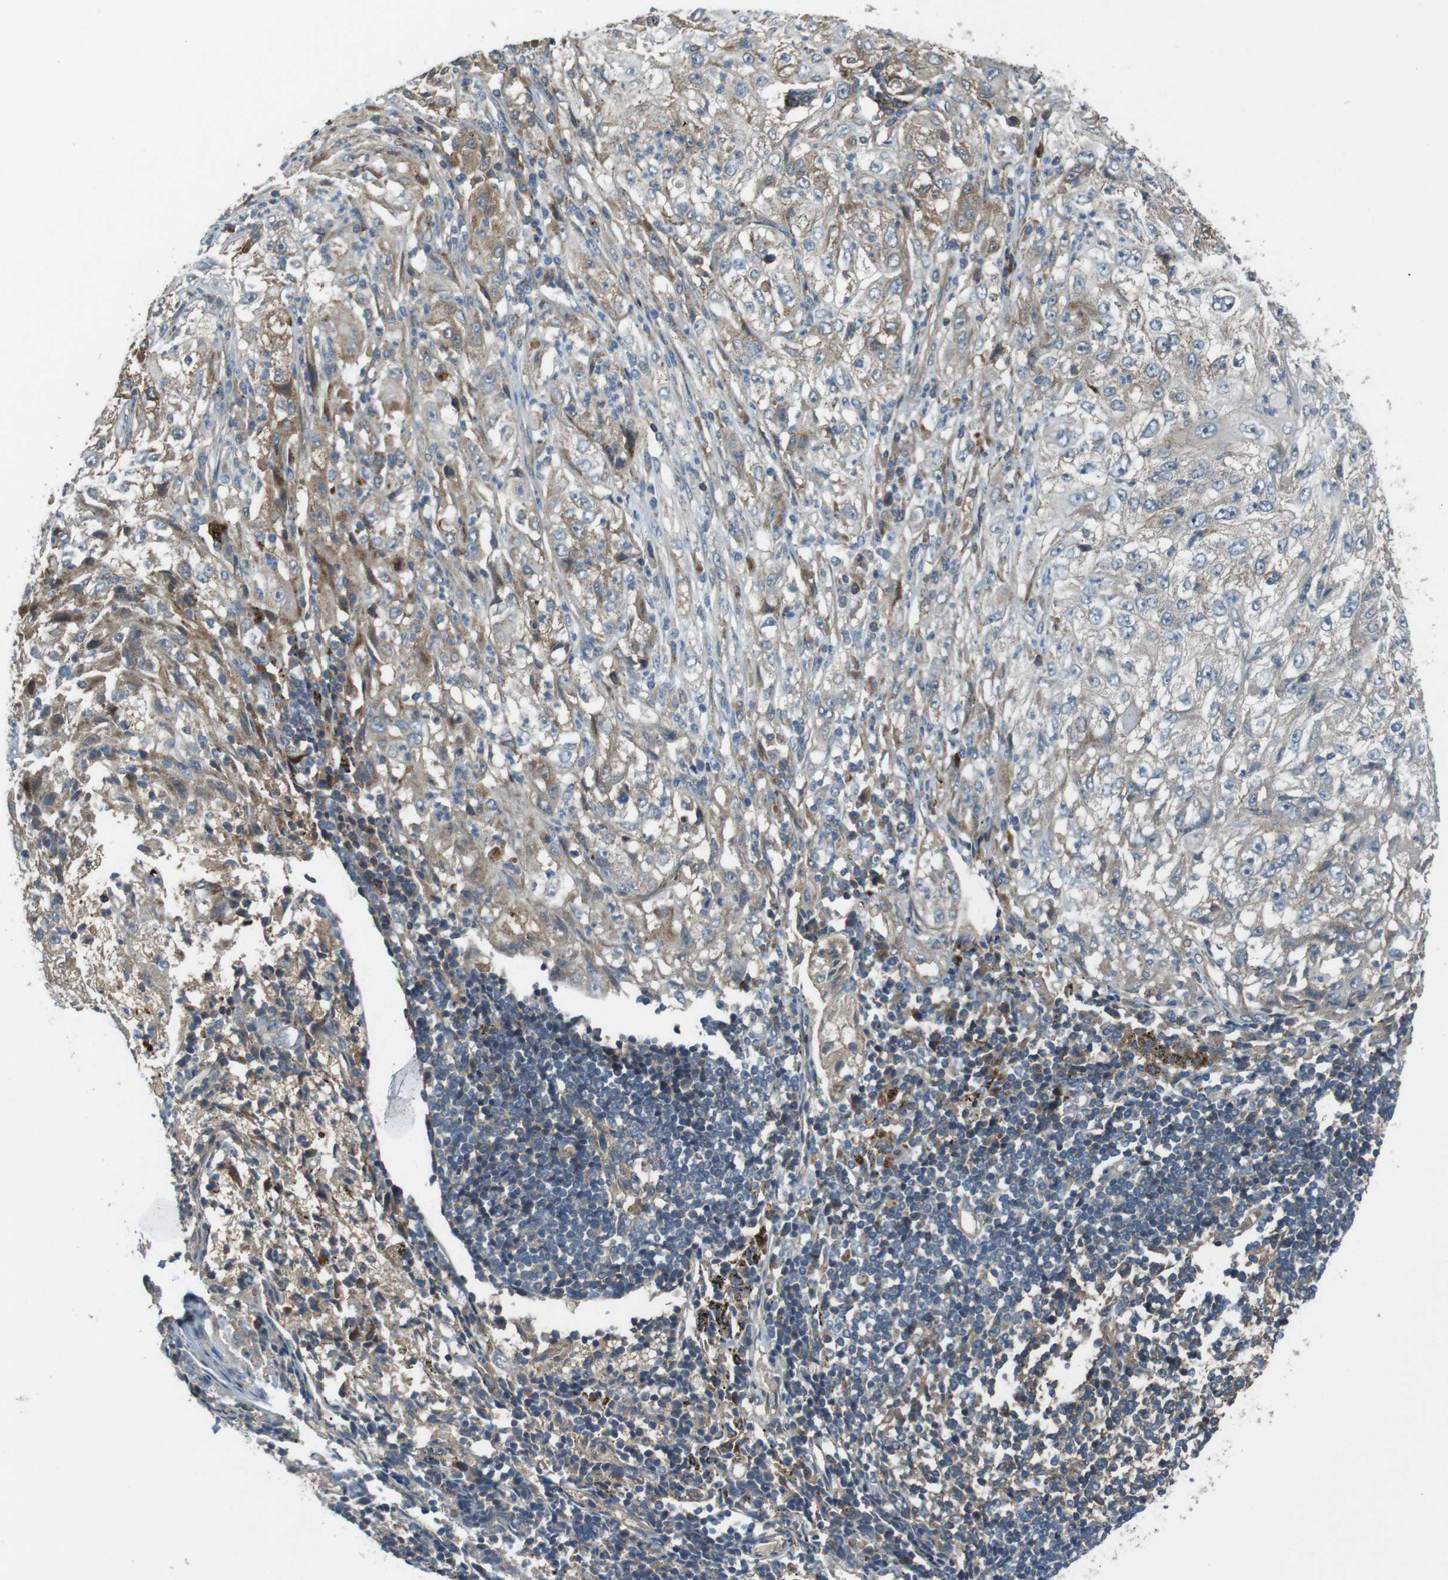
{"staining": {"intensity": "weak", "quantity": ">75%", "location": "cytoplasmic/membranous"}, "tissue": "lung cancer", "cell_type": "Tumor cells", "image_type": "cancer", "snomed": [{"axis": "morphology", "description": "Inflammation, NOS"}, {"axis": "morphology", "description": "Squamous cell carcinoma, NOS"}, {"axis": "topography", "description": "Lymph node"}, {"axis": "topography", "description": "Soft tissue"}, {"axis": "topography", "description": "Lung"}], "caption": "Human lung cancer stained with a brown dye shows weak cytoplasmic/membranous positive positivity in approximately >75% of tumor cells.", "gene": "IFFO2", "patient": {"sex": "male", "age": 66}}